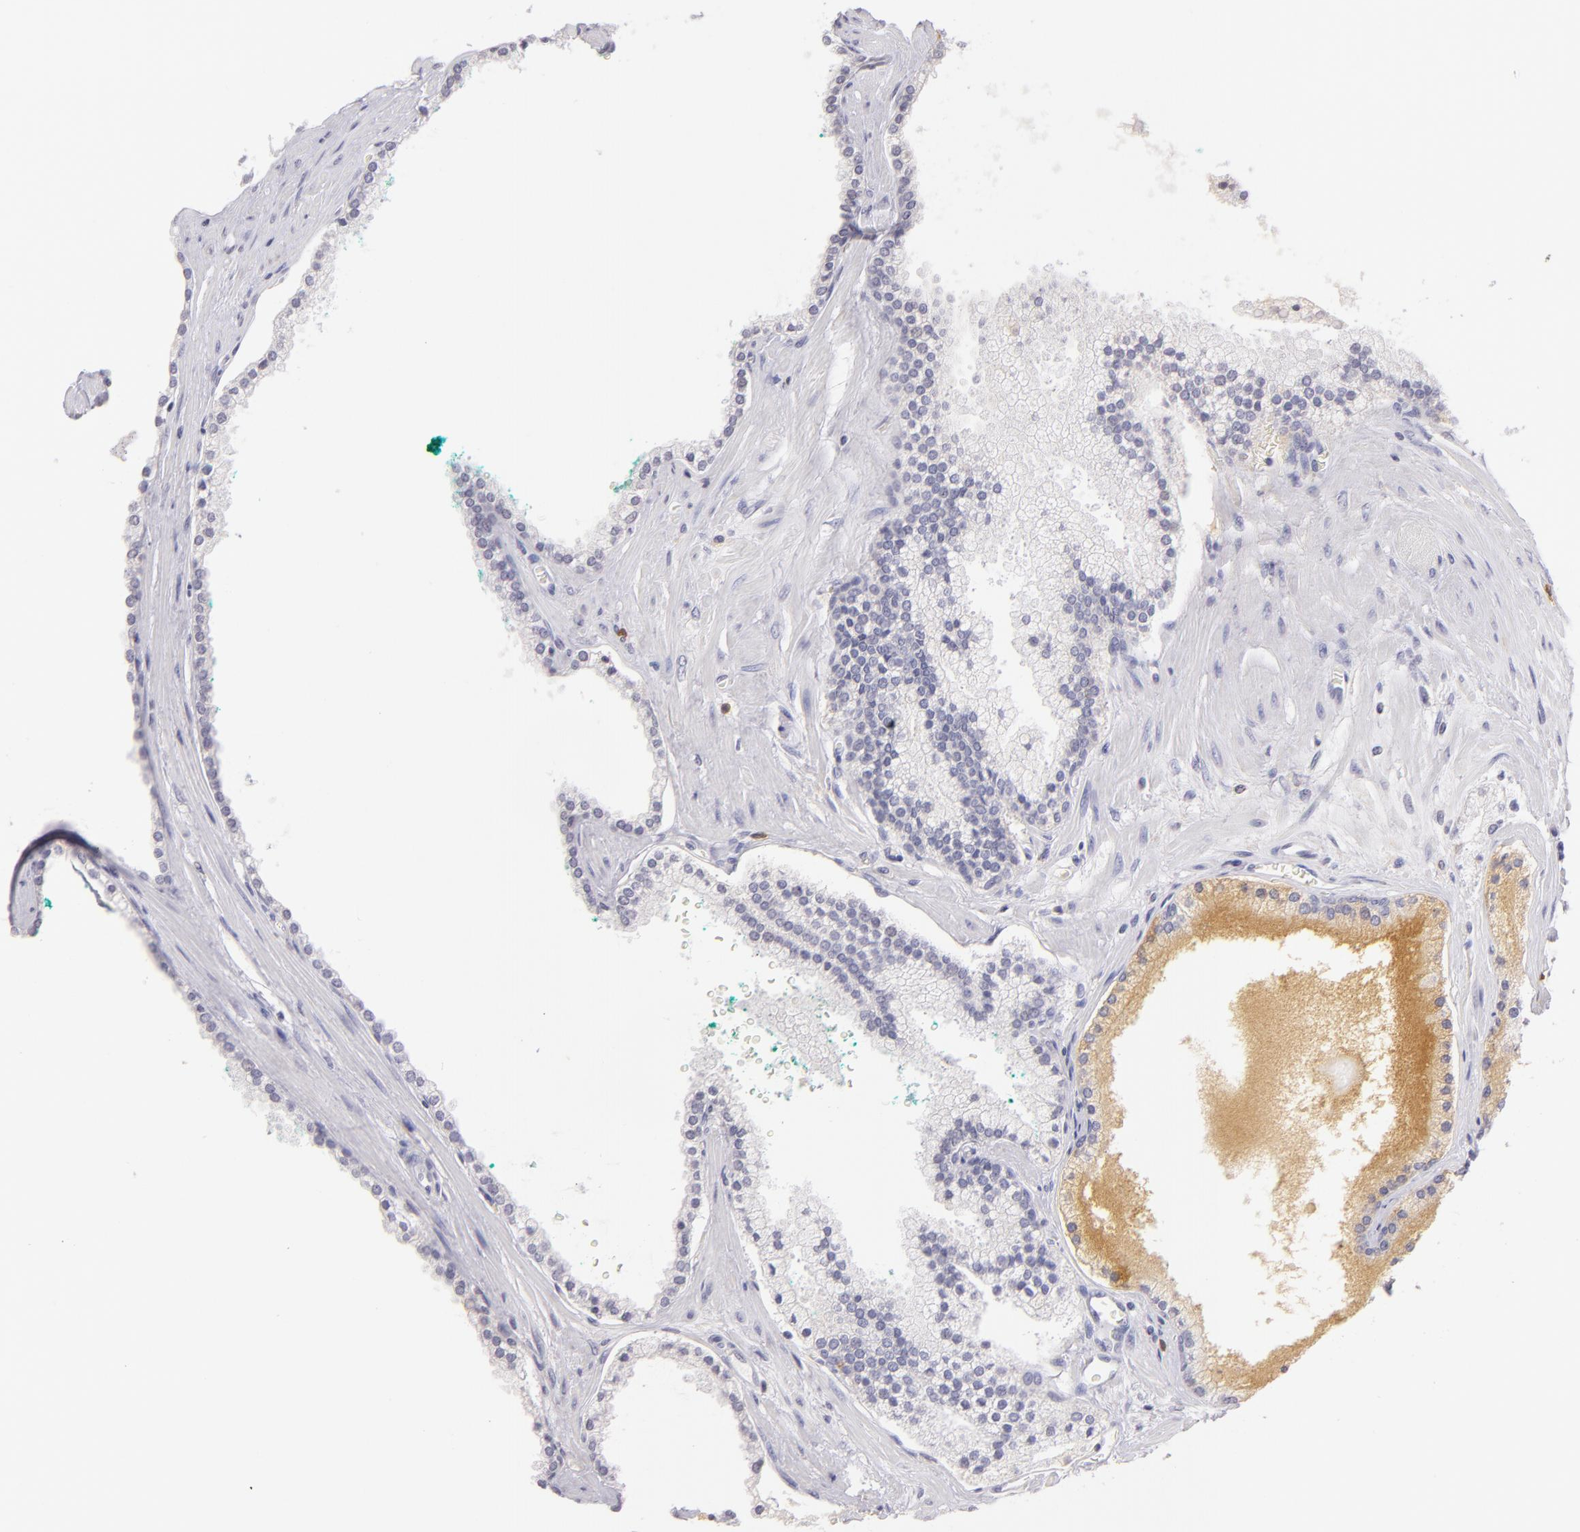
{"staining": {"intensity": "negative", "quantity": "none", "location": "none"}, "tissue": "prostate cancer", "cell_type": "Tumor cells", "image_type": "cancer", "snomed": [{"axis": "morphology", "description": "Adenocarcinoma, High grade"}, {"axis": "topography", "description": "Prostate"}], "caption": "This histopathology image is of prostate high-grade adenocarcinoma stained with immunohistochemistry (IHC) to label a protein in brown with the nuclei are counter-stained blue. There is no expression in tumor cells.", "gene": "IL2RA", "patient": {"sex": "male", "age": 71}}